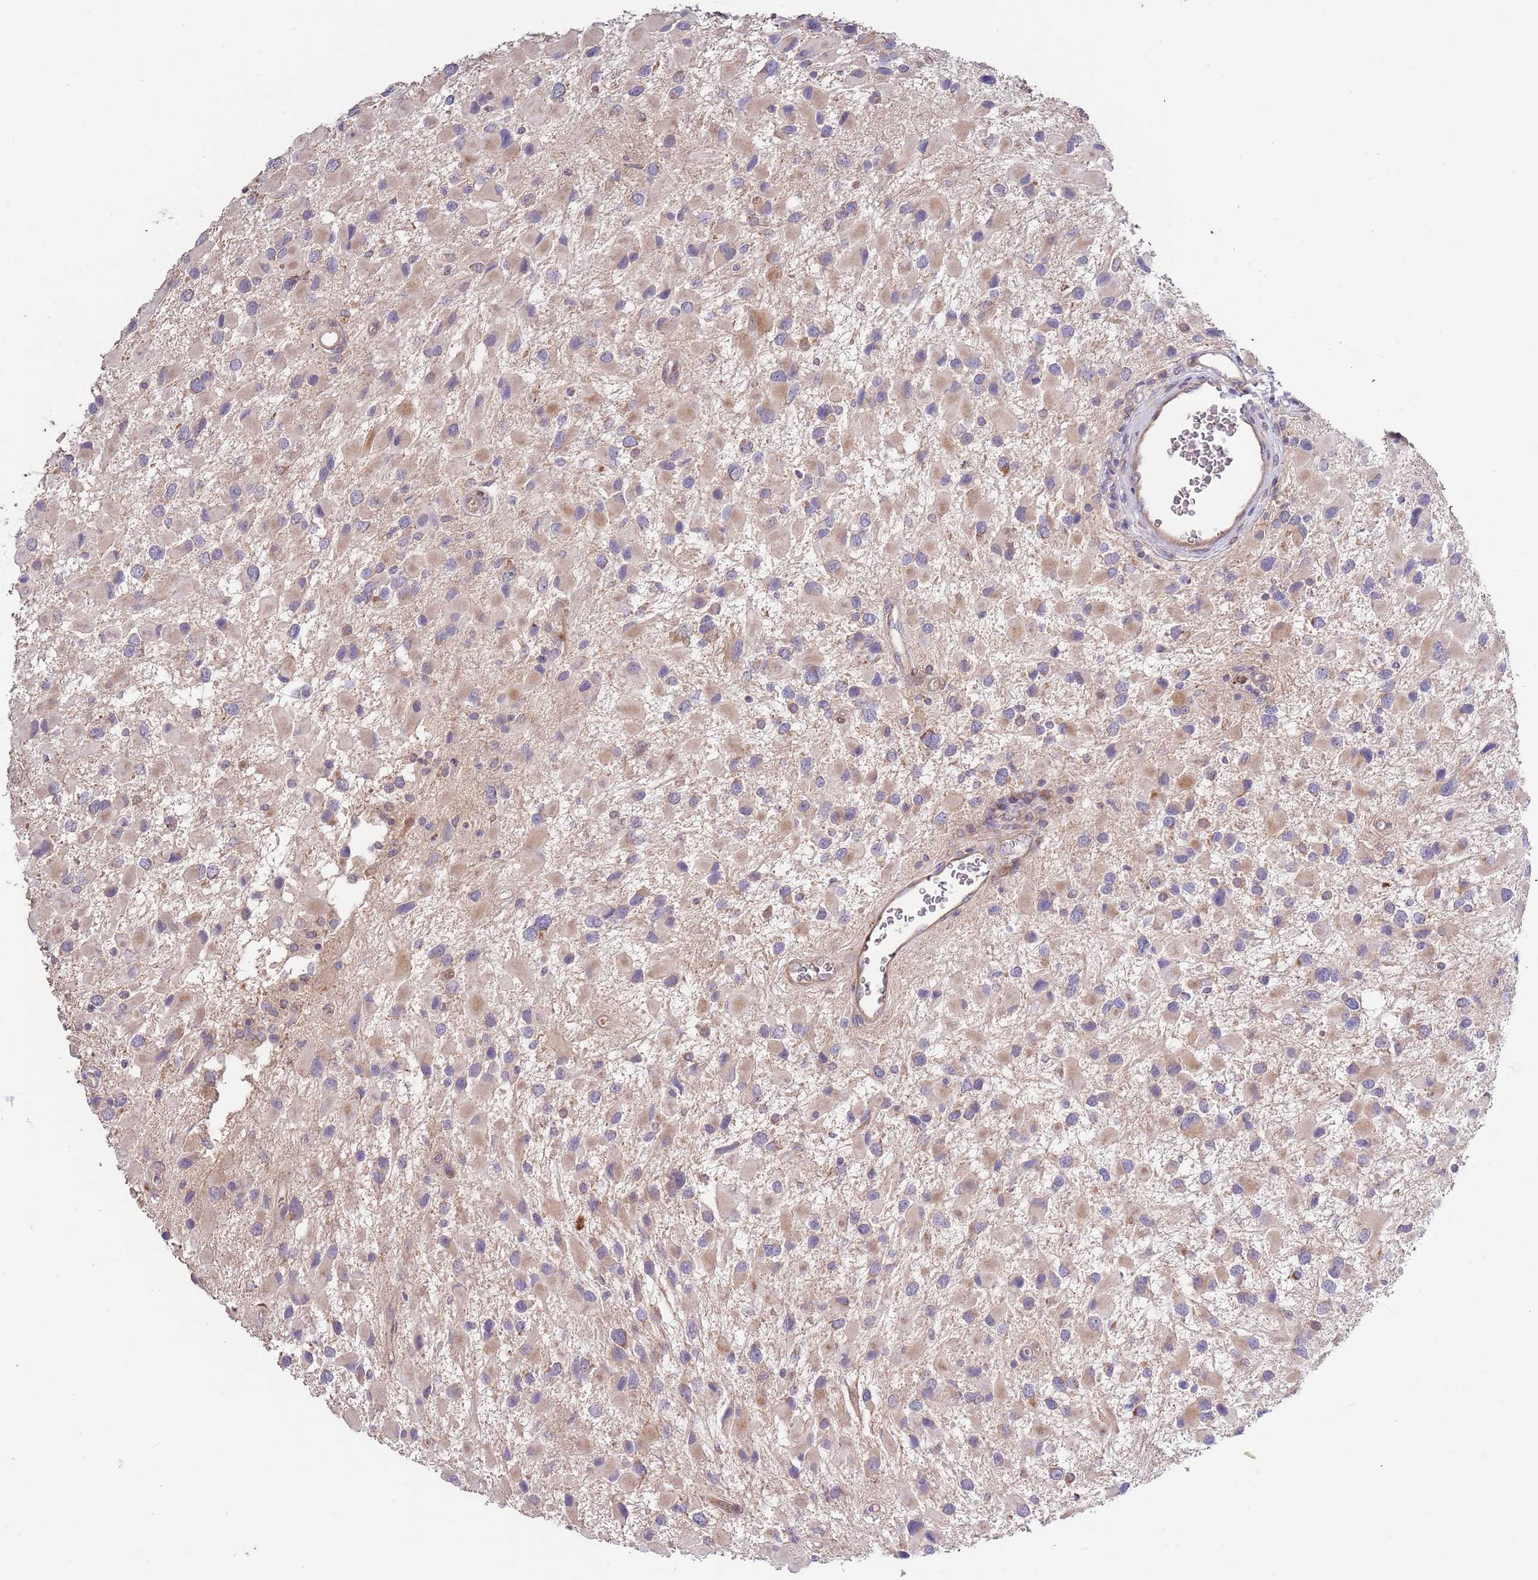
{"staining": {"intensity": "weak", "quantity": "25%-75%", "location": "cytoplasmic/membranous"}, "tissue": "glioma", "cell_type": "Tumor cells", "image_type": "cancer", "snomed": [{"axis": "morphology", "description": "Glioma, malignant, High grade"}, {"axis": "topography", "description": "Brain"}], "caption": "IHC of malignant glioma (high-grade) reveals low levels of weak cytoplasmic/membranous expression in about 25%-75% of tumor cells.", "gene": "ABCC10", "patient": {"sex": "male", "age": 53}}